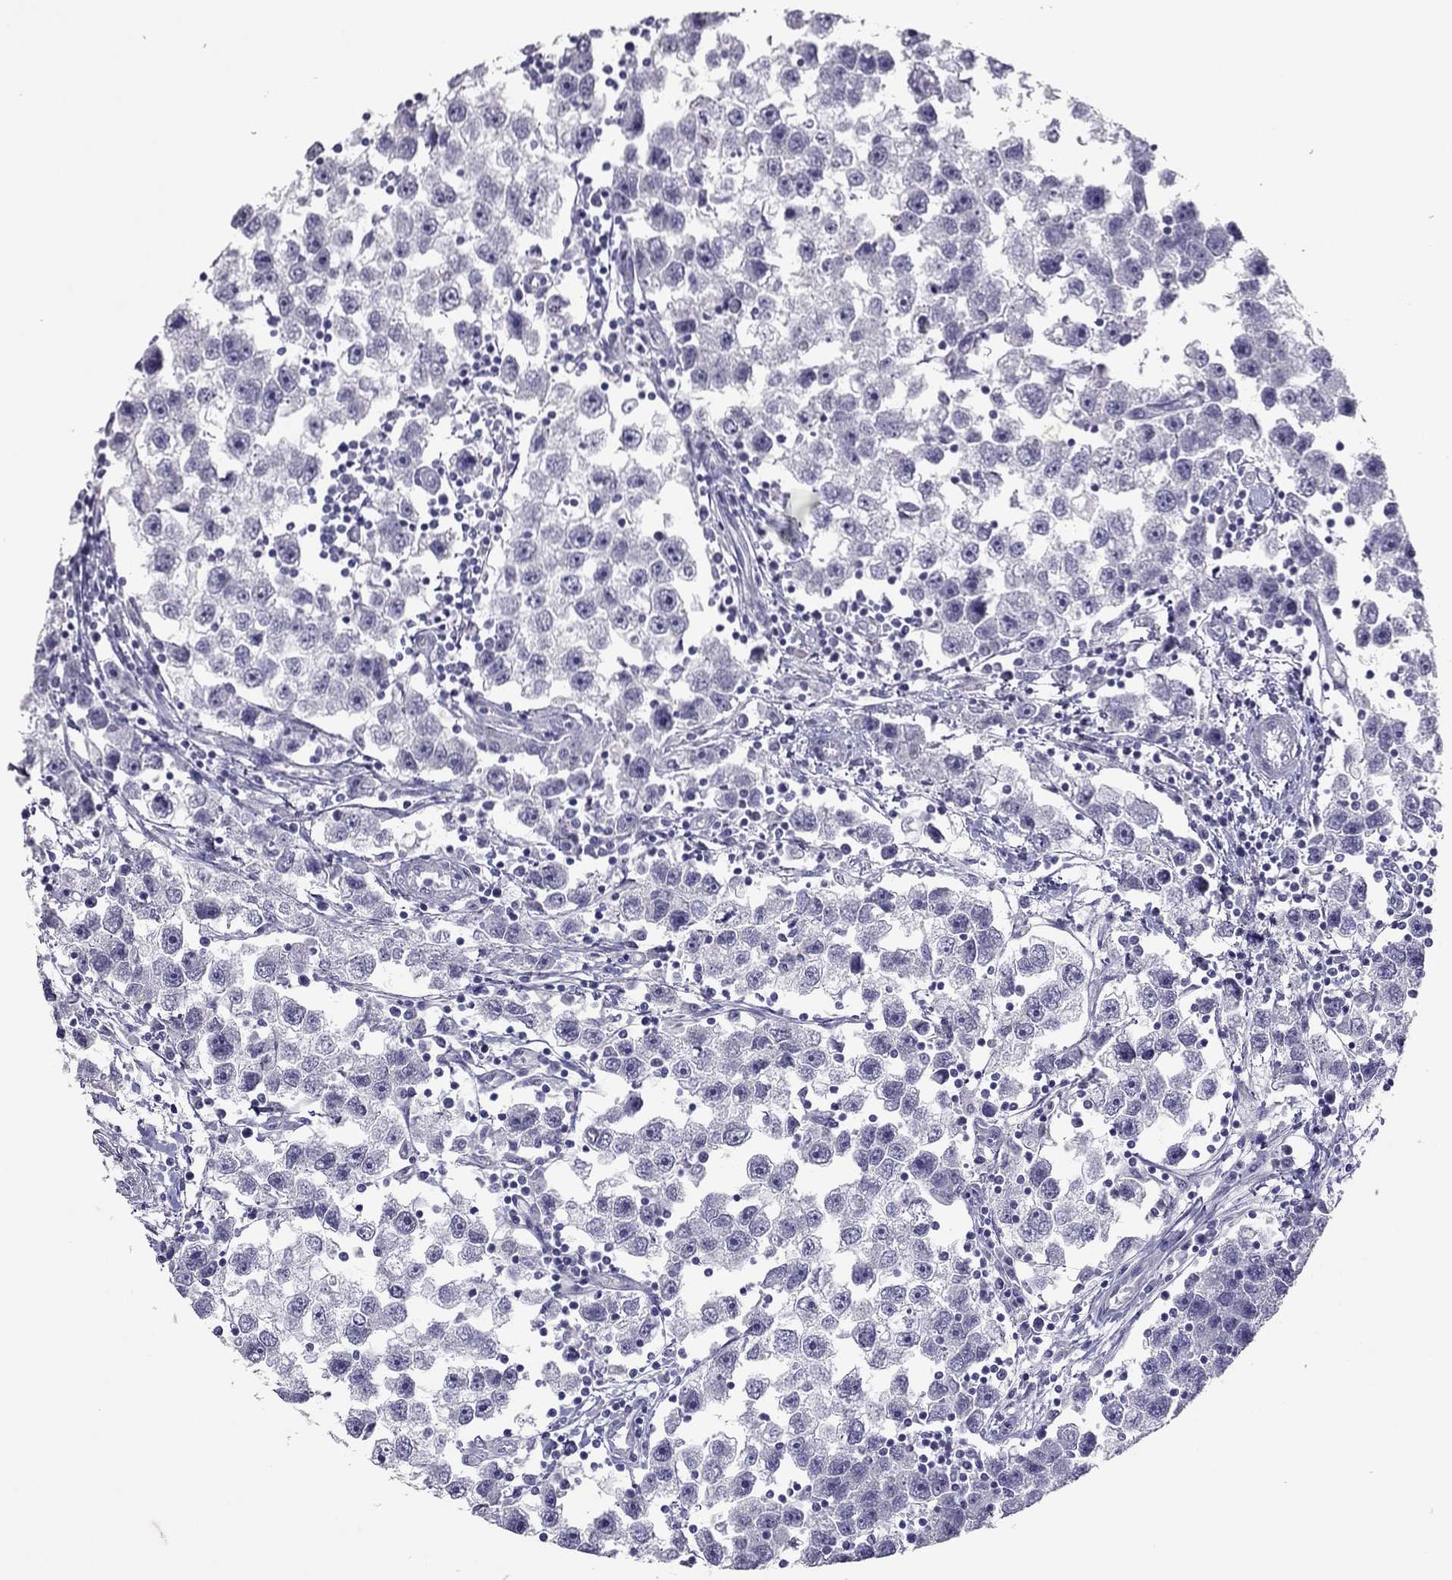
{"staining": {"intensity": "negative", "quantity": "none", "location": "none"}, "tissue": "testis cancer", "cell_type": "Tumor cells", "image_type": "cancer", "snomed": [{"axis": "morphology", "description": "Seminoma, NOS"}, {"axis": "topography", "description": "Testis"}], "caption": "Tumor cells show no significant staining in testis cancer.", "gene": "RHO", "patient": {"sex": "male", "age": 30}}